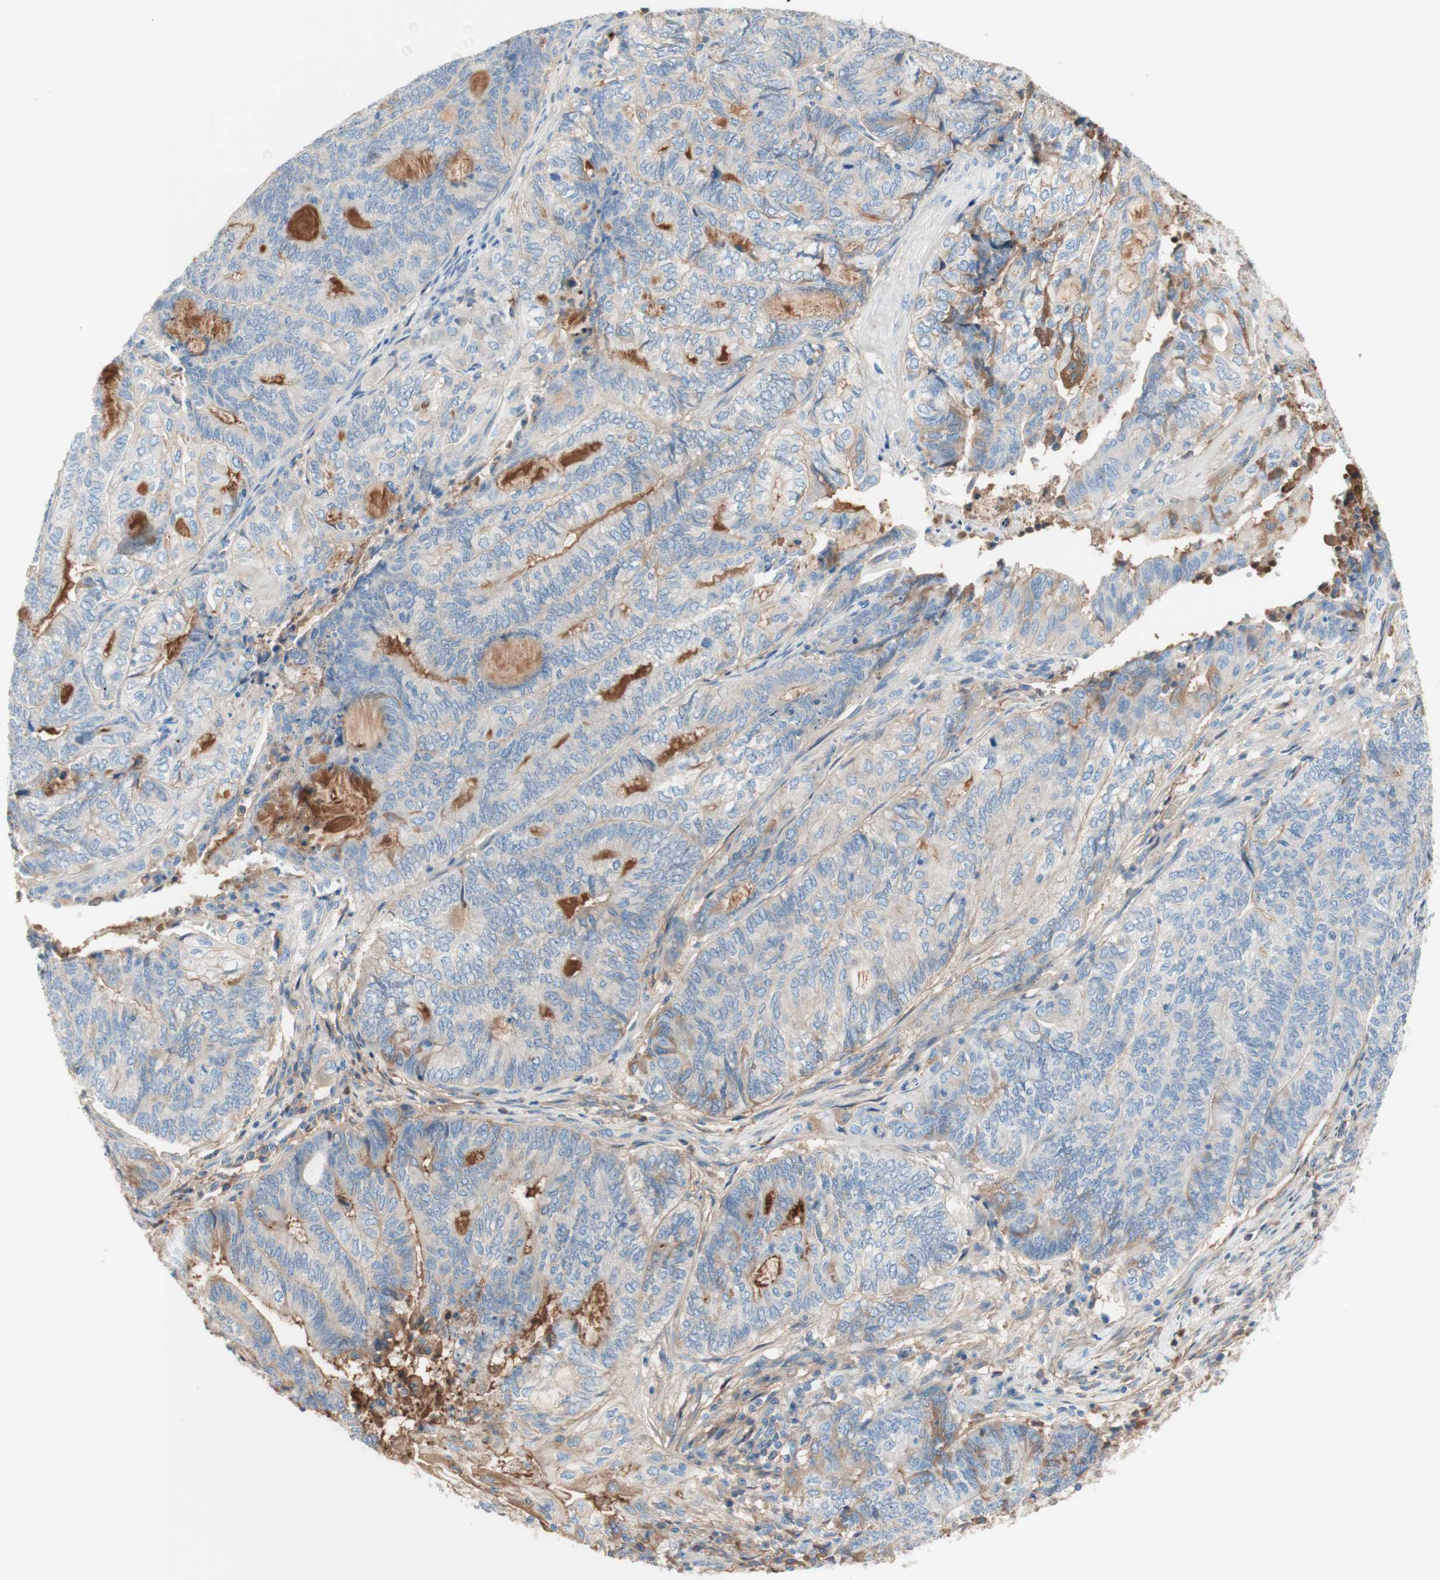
{"staining": {"intensity": "weak", "quantity": "25%-75%", "location": "cytoplasmic/membranous"}, "tissue": "endometrial cancer", "cell_type": "Tumor cells", "image_type": "cancer", "snomed": [{"axis": "morphology", "description": "Adenocarcinoma, NOS"}, {"axis": "topography", "description": "Uterus"}, {"axis": "topography", "description": "Endometrium"}], "caption": "Brown immunohistochemical staining in endometrial cancer shows weak cytoplasmic/membranous expression in about 25%-75% of tumor cells.", "gene": "KNG1", "patient": {"sex": "female", "age": 70}}